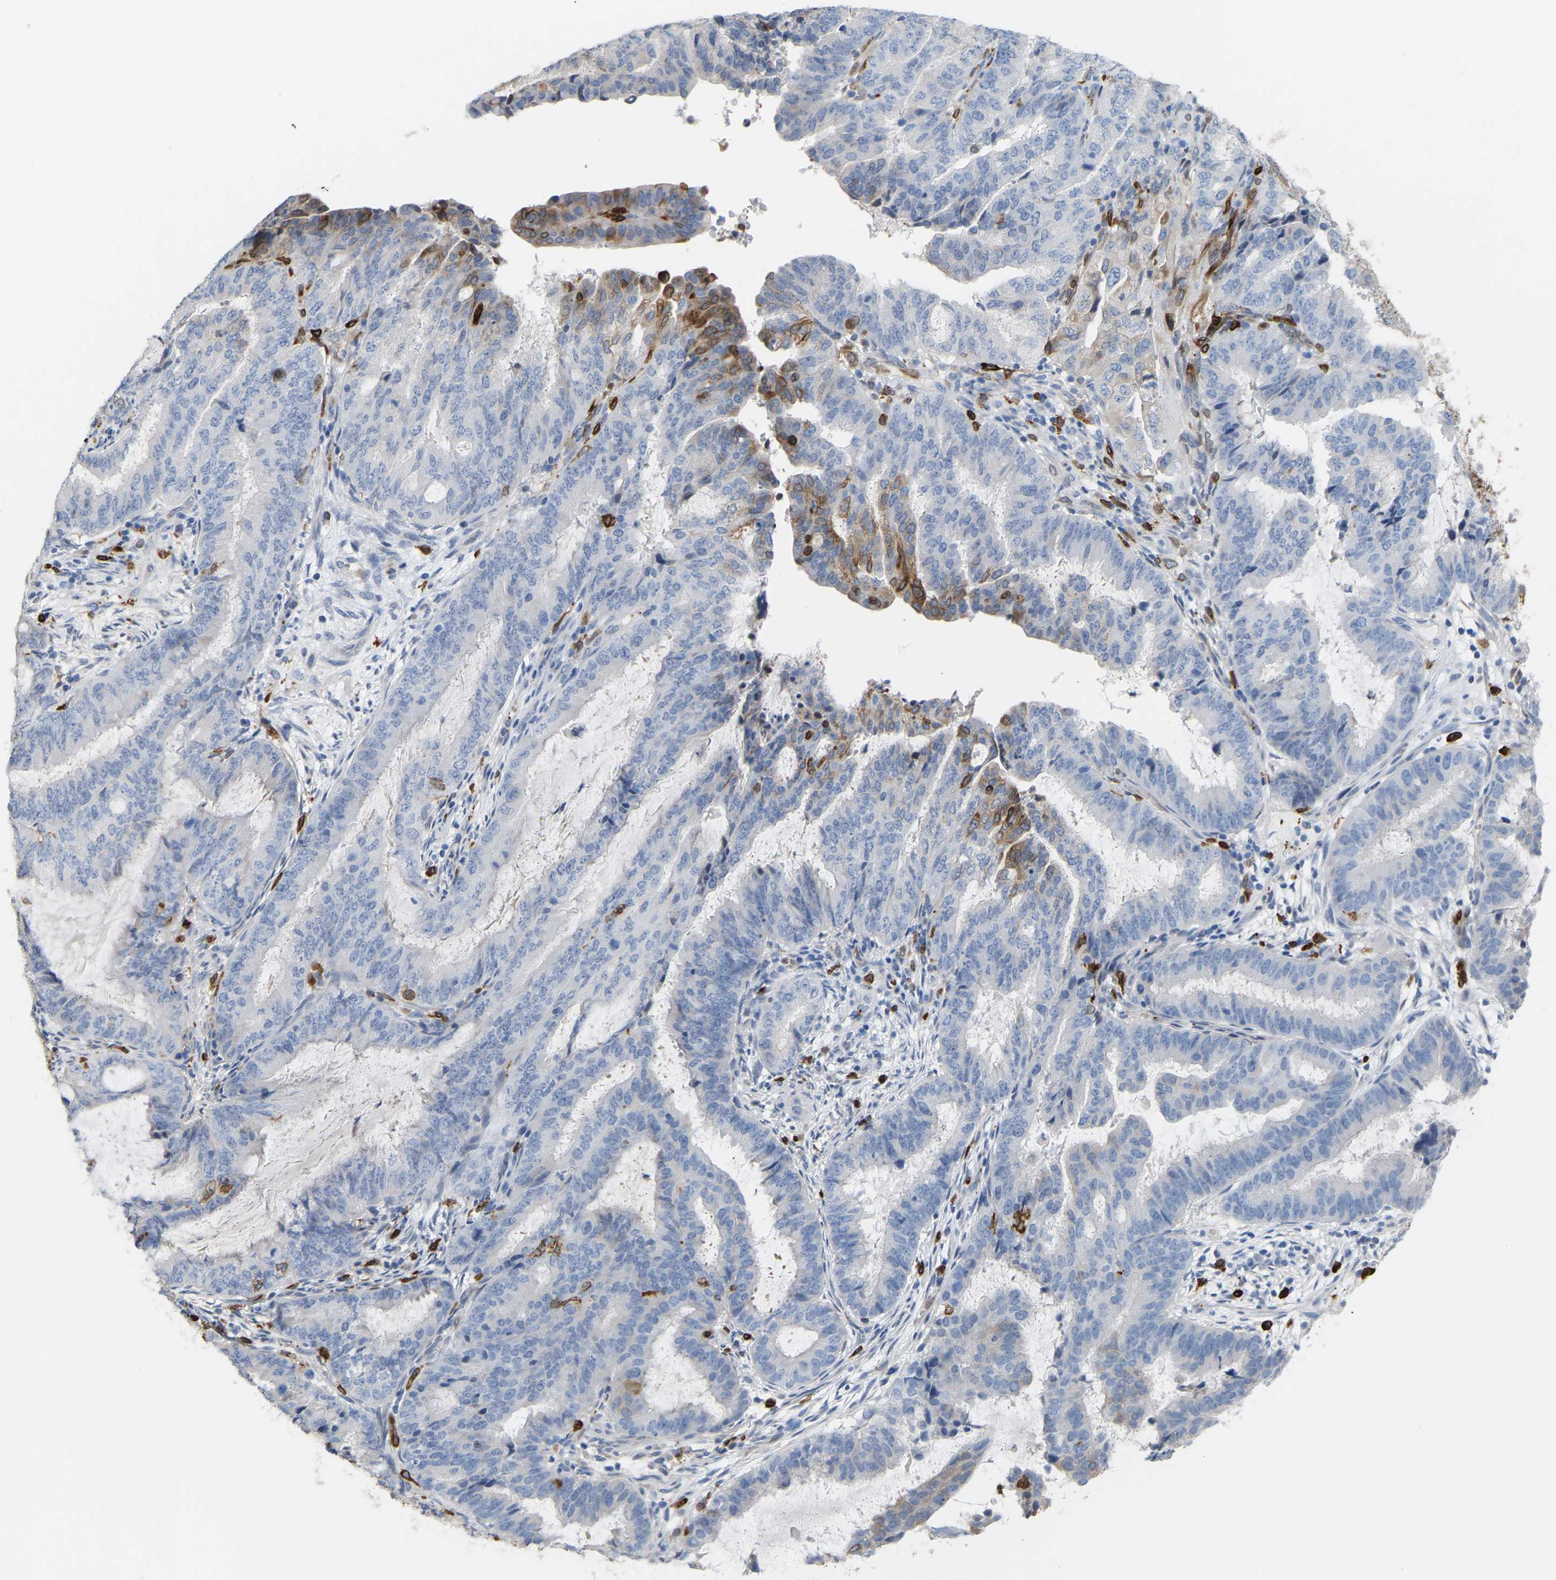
{"staining": {"intensity": "moderate", "quantity": "<25%", "location": "cytoplasmic/membranous"}, "tissue": "endometrial cancer", "cell_type": "Tumor cells", "image_type": "cancer", "snomed": [{"axis": "morphology", "description": "Adenocarcinoma, NOS"}, {"axis": "topography", "description": "Endometrium"}], "caption": "Endometrial adenocarcinoma was stained to show a protein in brown. There is low levels of moderate cytoplasmic/membranous expression in about <25% of tumor cells.", "gene": "PTGS1", "patient": {"sex": "female", "age": 51}}